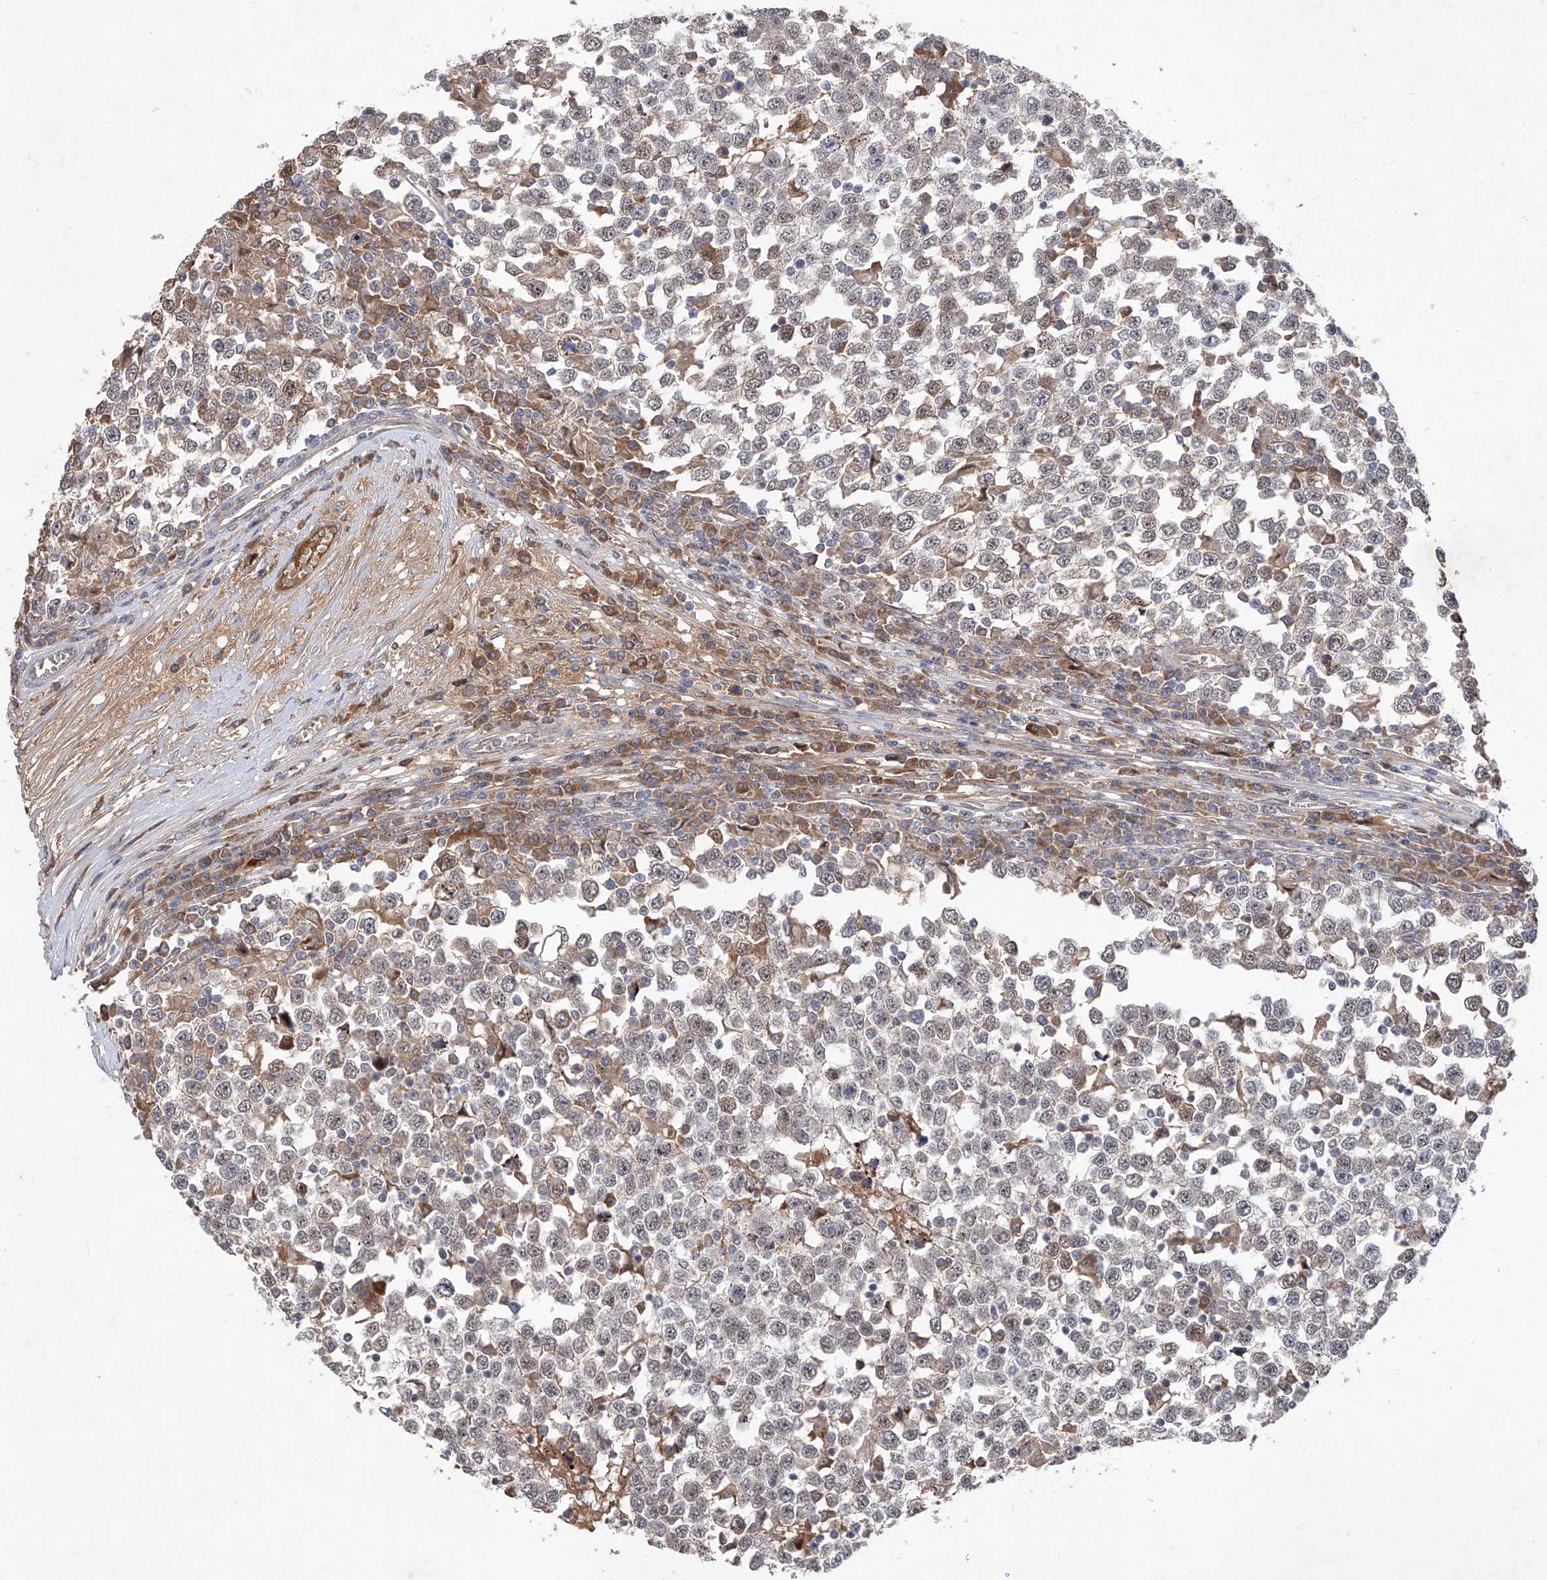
{"staining": {"intensity": "negative", "quantity": "none", "location": "none"}, "tissue": "testis cancer", "cell_type": "Tumor cells", "image_type": "cancer", "snomed": [{"axis": "morphology", "description": "Seminoma, NOS"}, {"axis": "topography", "description": "Testis"}], "caption": "Tumor cells show no significant staining in seminoma (testis).", "gene": "FAM135A", "patient": {"sex": "male", "age": 65}}